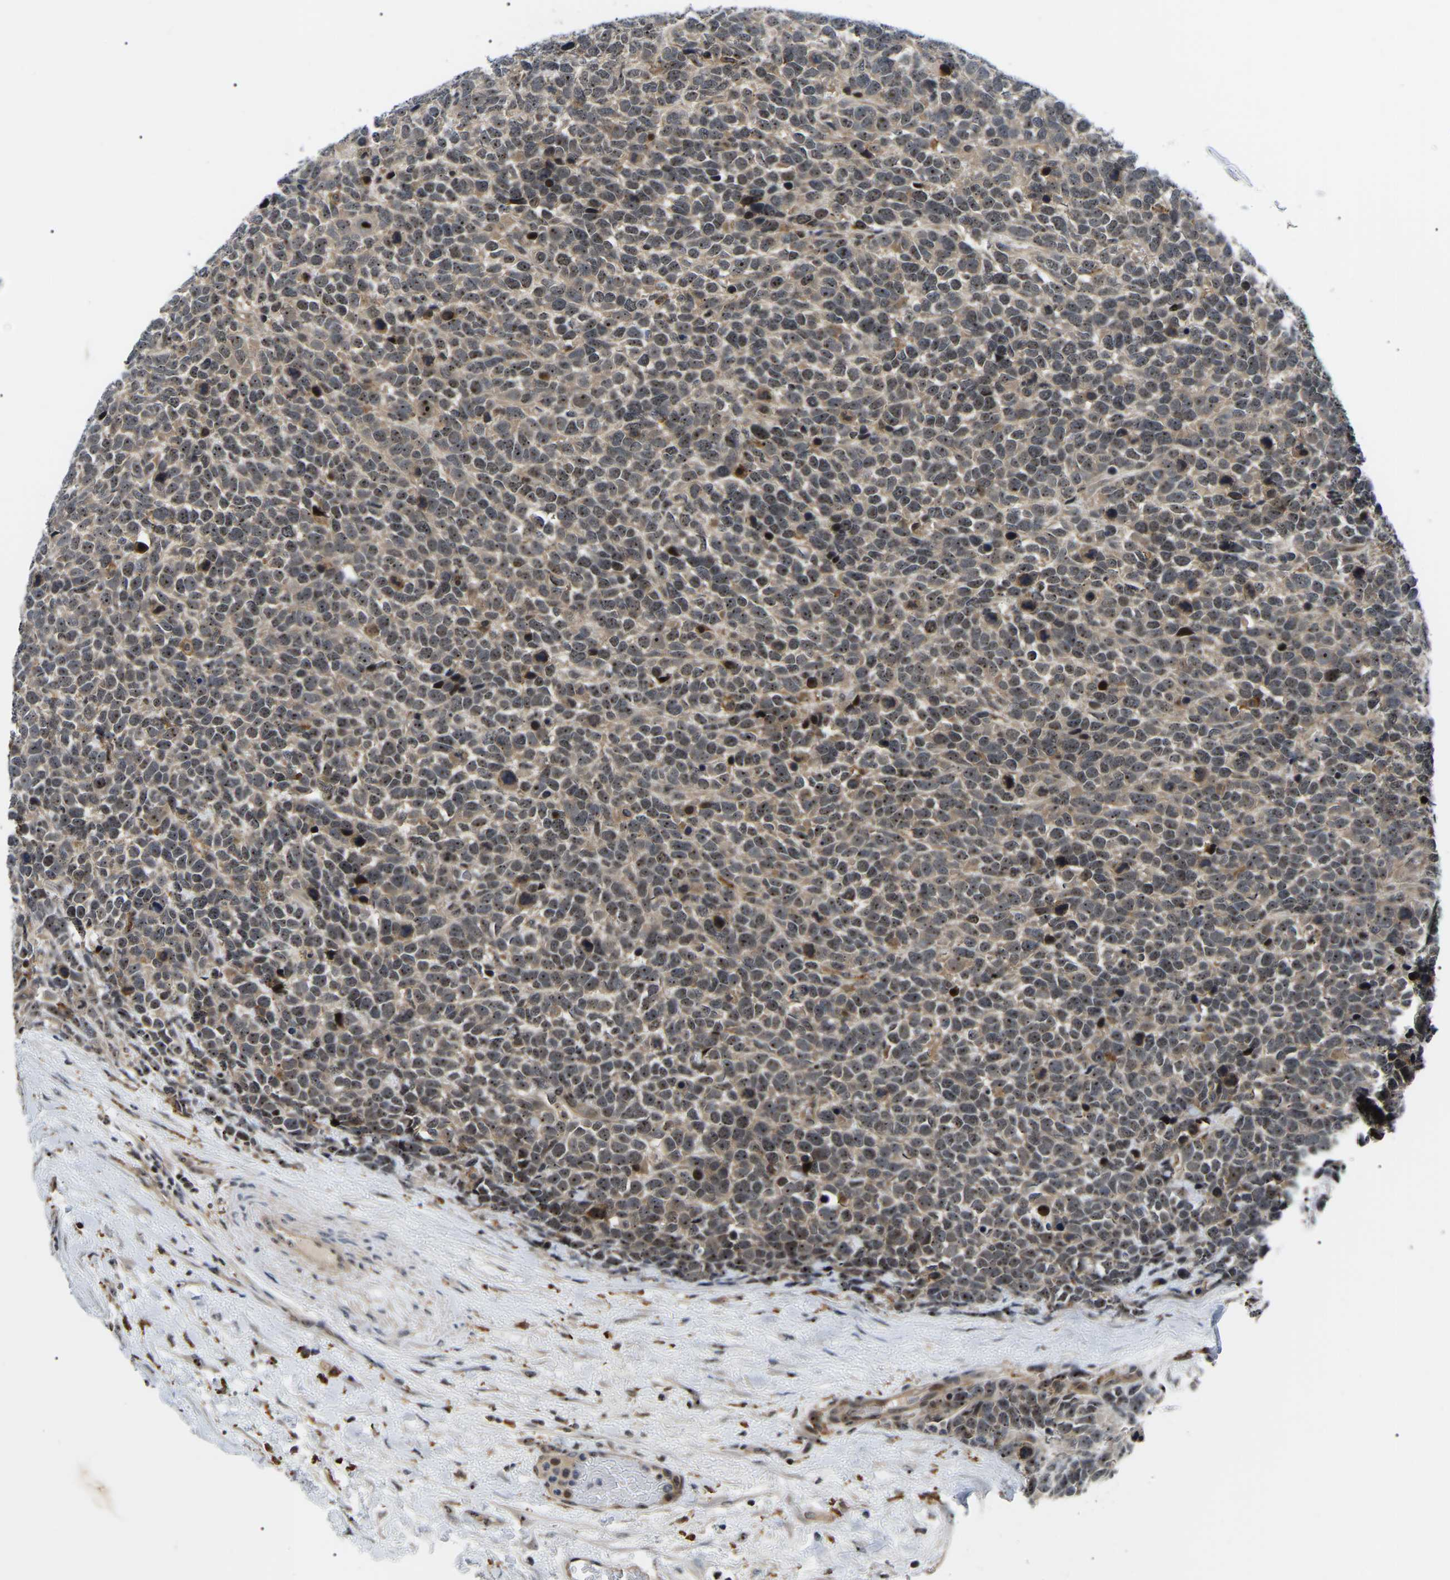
{"staining": {"intensity": "moderate", "quantity": ">75%", "location": "cytoplasmic/membranous,nuclear"}, "tissue": "urothelial cancer", "cell_type": "Tumor cells", "image_type": "cancer", "snomed": [{"axis": "morphology", "description": "Urothelial carcinoma, High grade"}, {"axis": "topography", "description": "Urinary bladder"}], "caption": "An IHC micrograph of neoplastic tissue is shown. Protein staining in brown shows moderate cytoplasmic/membranous and nuclear positivity in urothelial carcinoma (high-grade) within tumor cells. (IHC, brightfield microscopy, high magnification).", "gene": "RRP1B", "patient": {"sex": "female", "age": 82}}